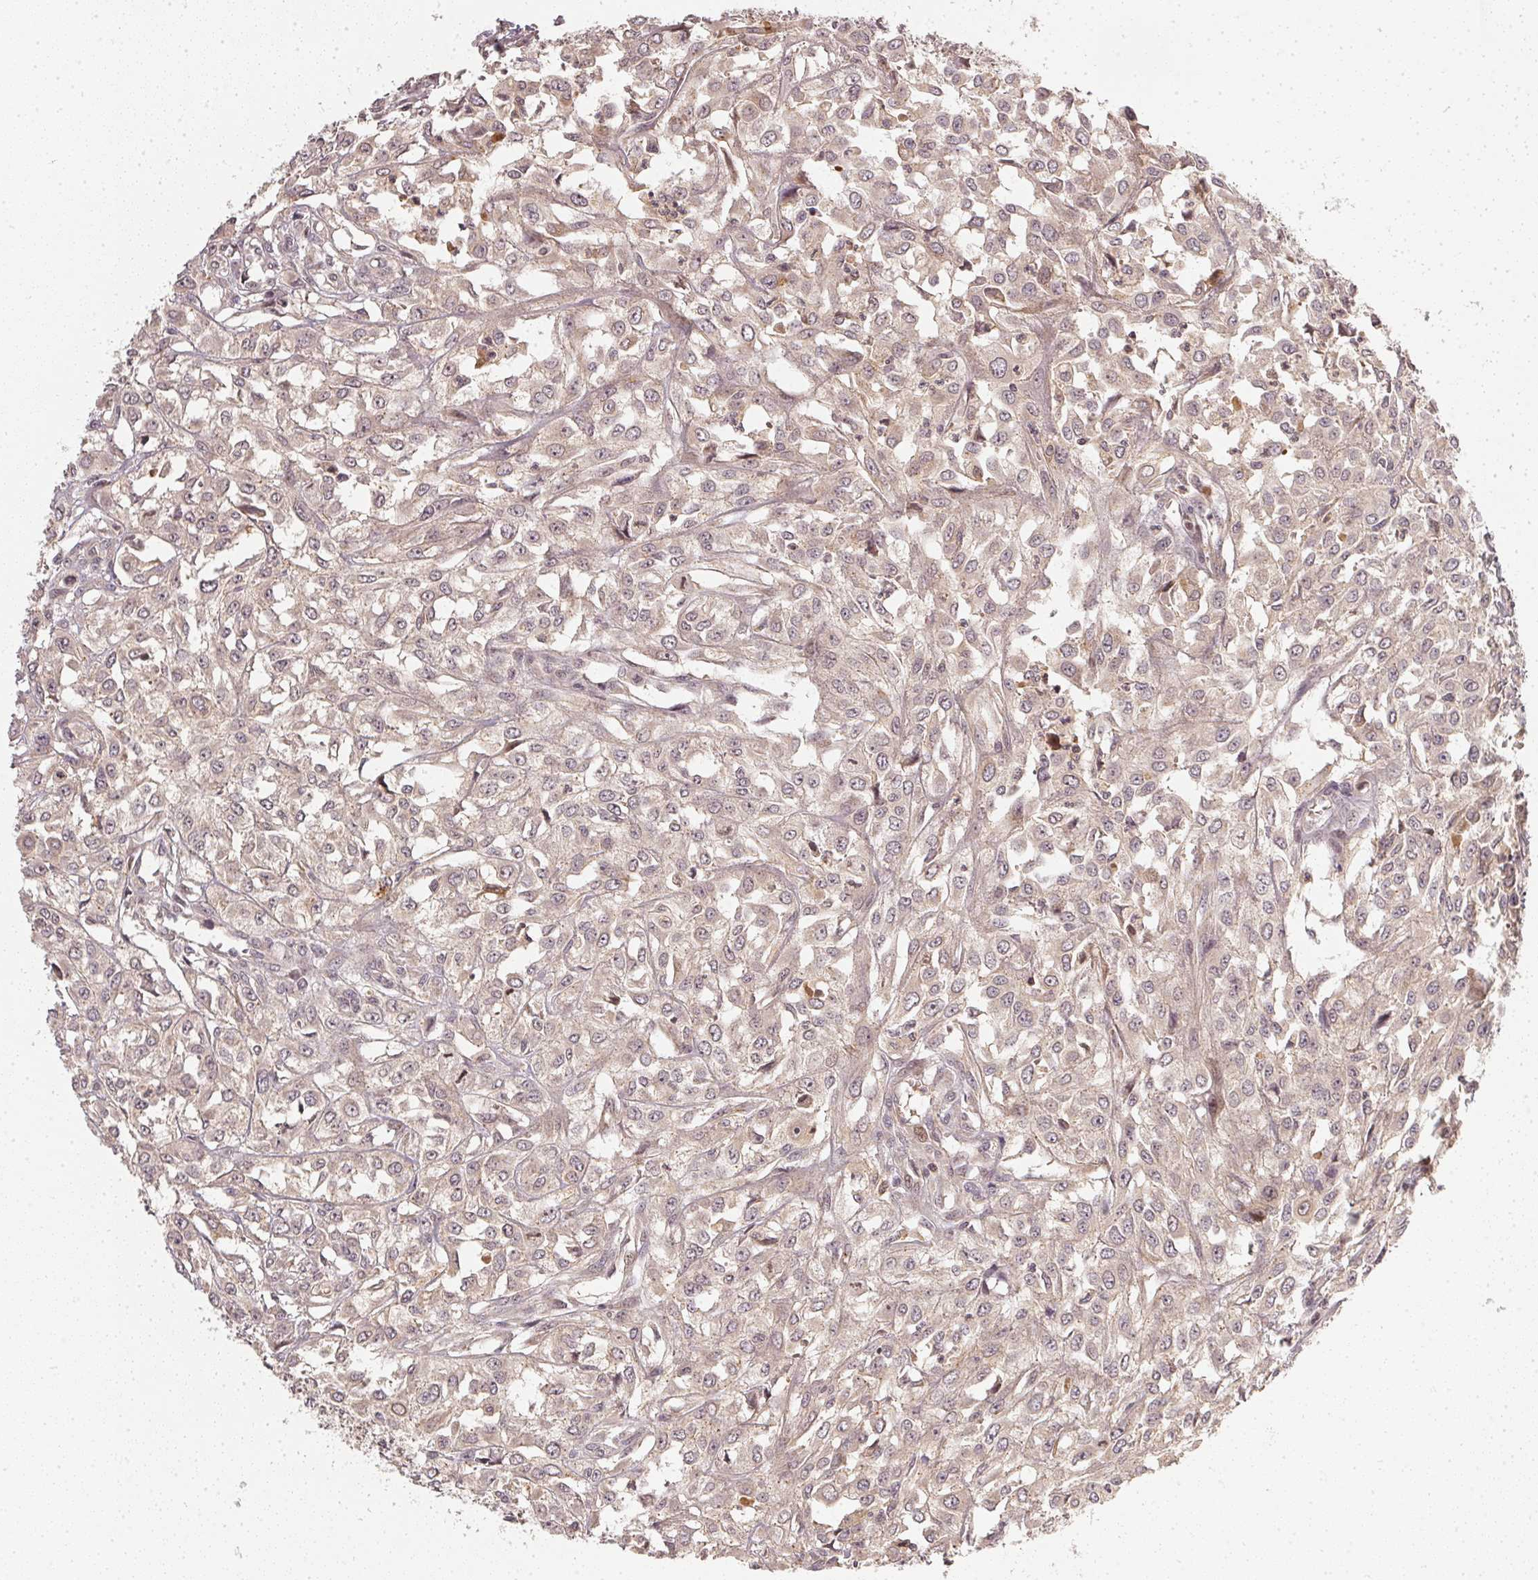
{"staining": {"intensity": "negative", "quantity": "none", "location": "none"}, "tissue": "urothelial cancer", "cell_type": "Tumor cells", "image_type": "cancer", "snomed": [{"axis": "morphology", "description": "Urothelial carcinoma, High grade"}, {"axis": "topography", "description": "Urinary bladder"}], "caption": "Immunohistochemistry (IHC) of high-grade urothelial carcinoma shows no positivity in tumor cells.", "gene": "SERPINE1", "patient": {"sex": "male", "age": 67}}